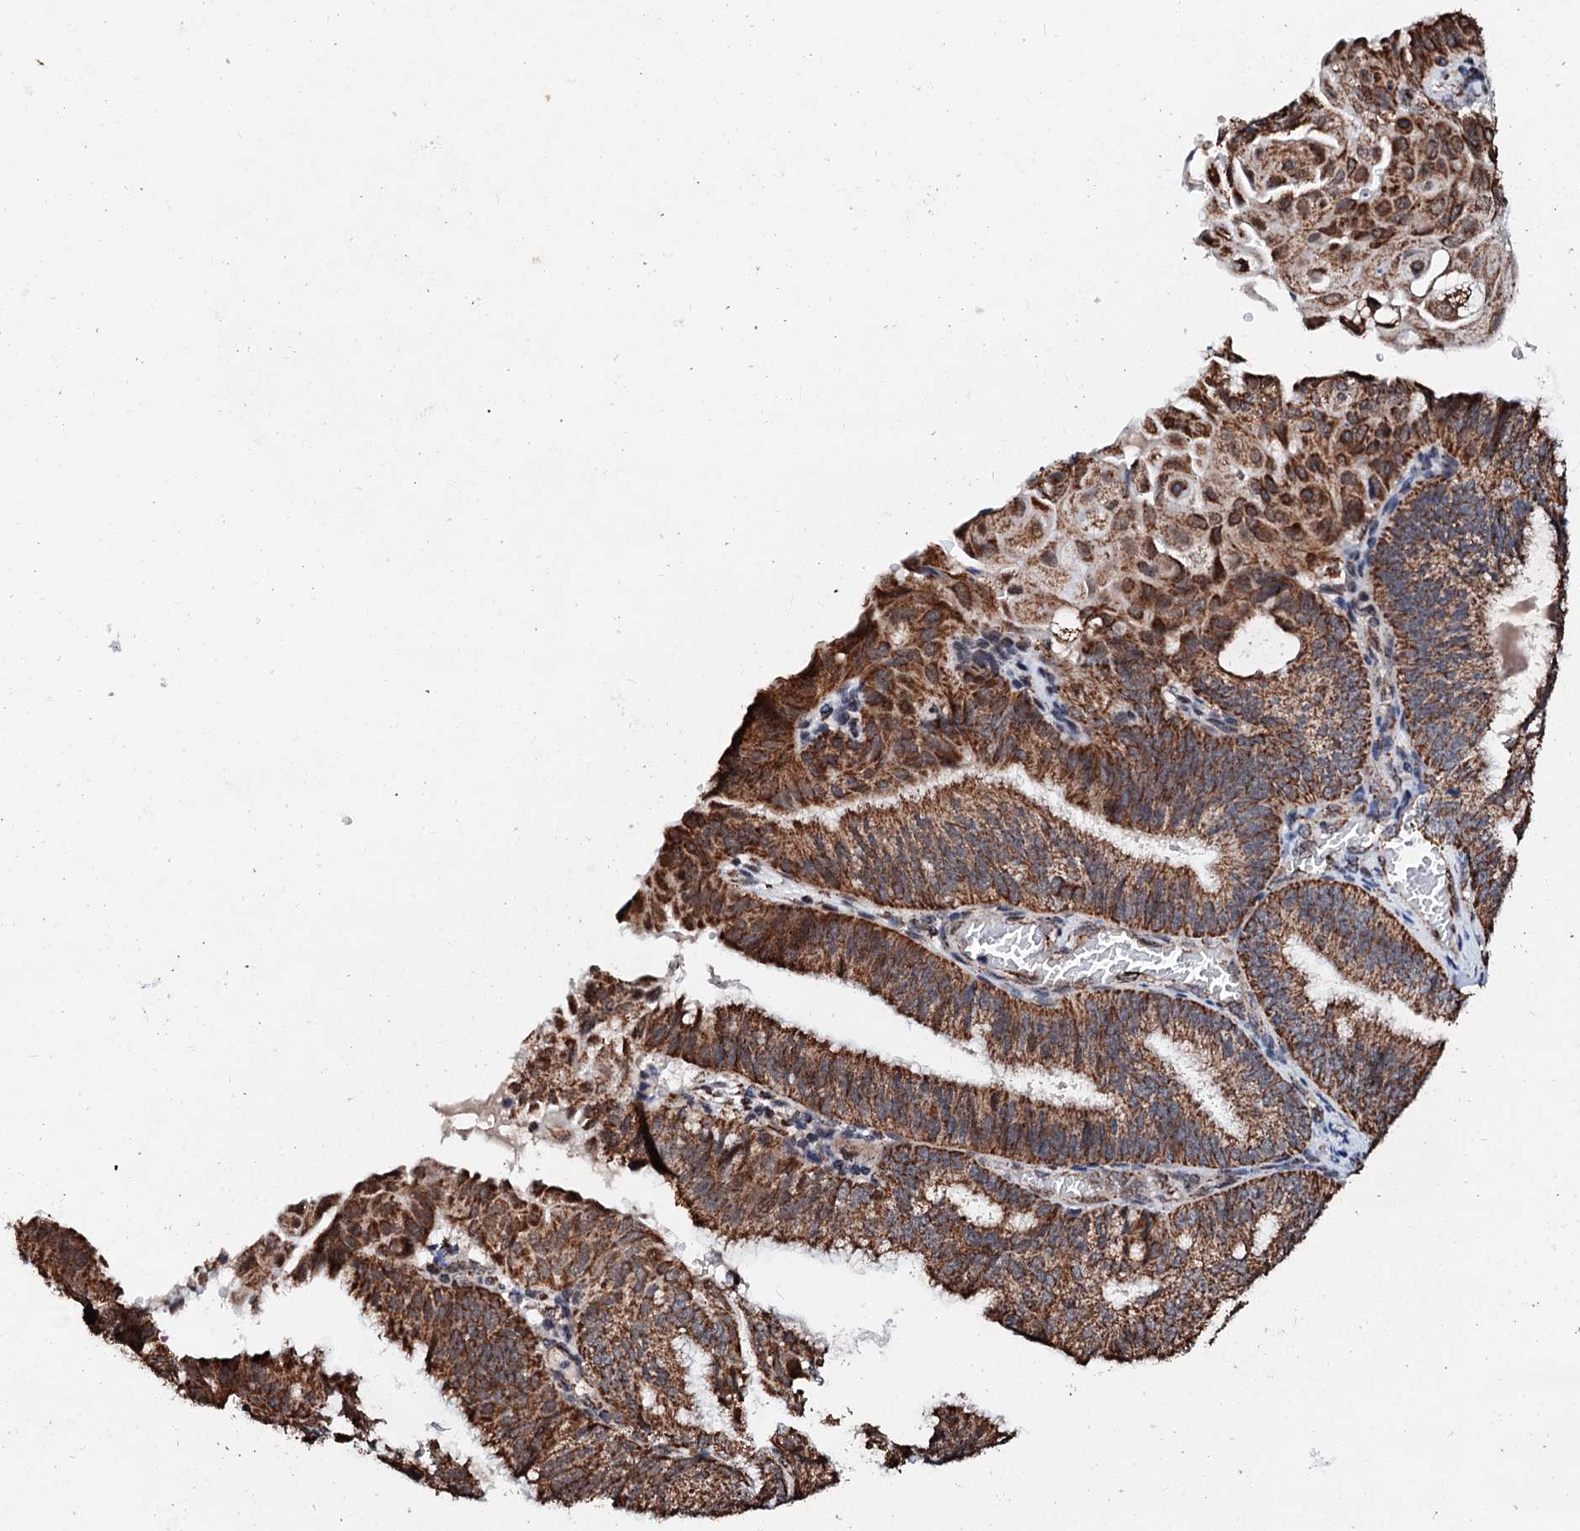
{"staining": {"intensity": "strong", "quantity": ">75%", "location": "cytoplasmic/membranous"}, "tissue": "endometrial cancer", "cell_type": "Tumor cells", "image_type": "cancer", "snomed": [{"axis": "morphology", "description": "Adenocarcinoma, NOS"}, {"axis": "topography", "description": "Endometrium"}], "caption": "This micrograph demonstrates IHC staining of human adenocarcinoma (endometrial), with high strong cytoplasmic/membranous staining in approximately >75% of tumor cells.", "gene": "SECISBP2L", "patient": {"sex": "female", "age": 49}}